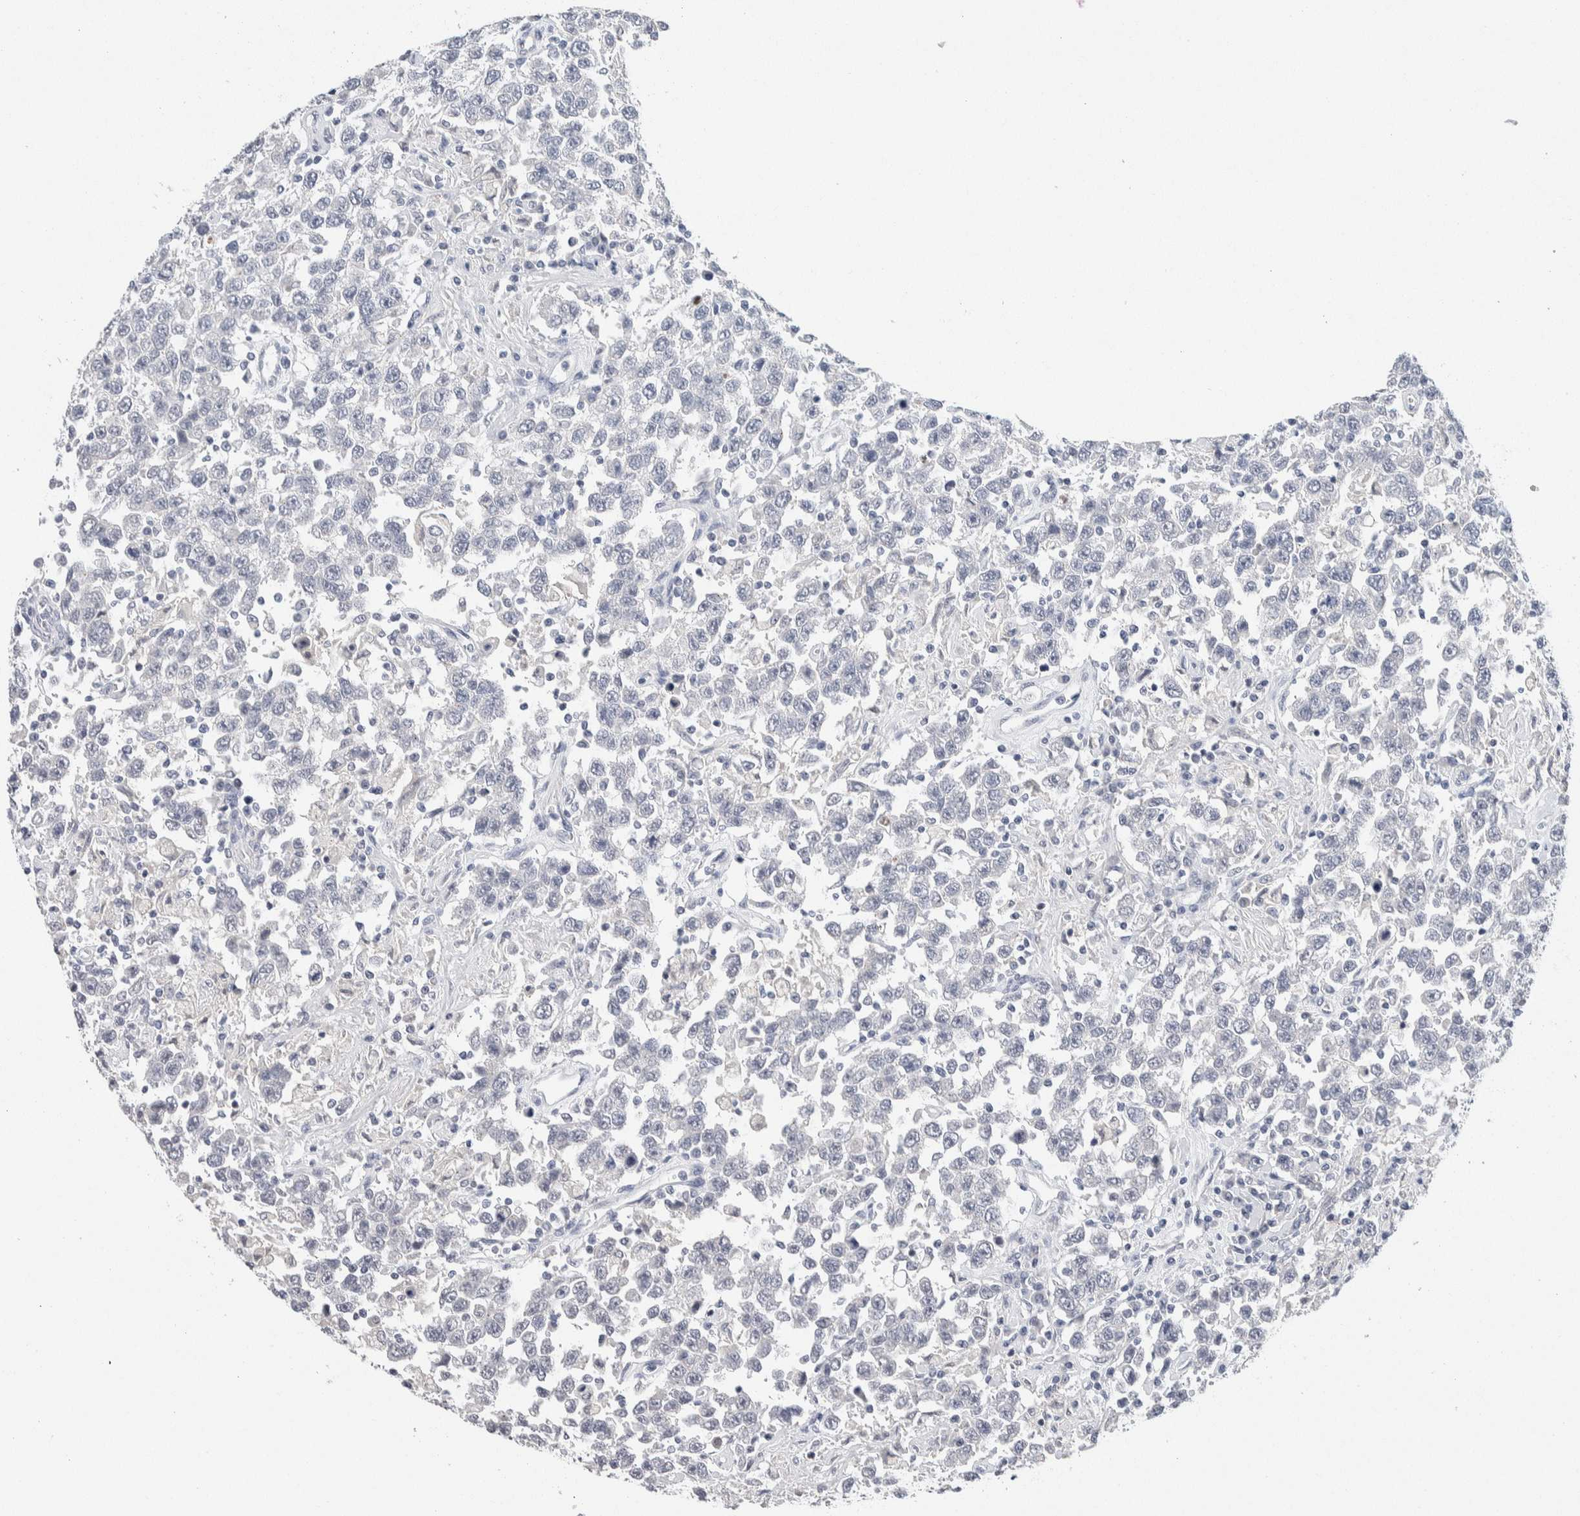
{"staining": {"intensity": "negative", "quantity": "none", "location": "none"}, "tissue": "testis cancer", "cell_type": "Tumor cells", "image_type": "cancer", "snomed": [{"axis": "morphology", "description": "Seminoma, NOS"}, {"axis": "topography", "description": "Testis"}], "caption": "Immunohistochemistry of human seminoma (testis) displays no expression in tumor cells.", "gene": "SCN2A", "patient": {"sex": "male", "age": 41}}